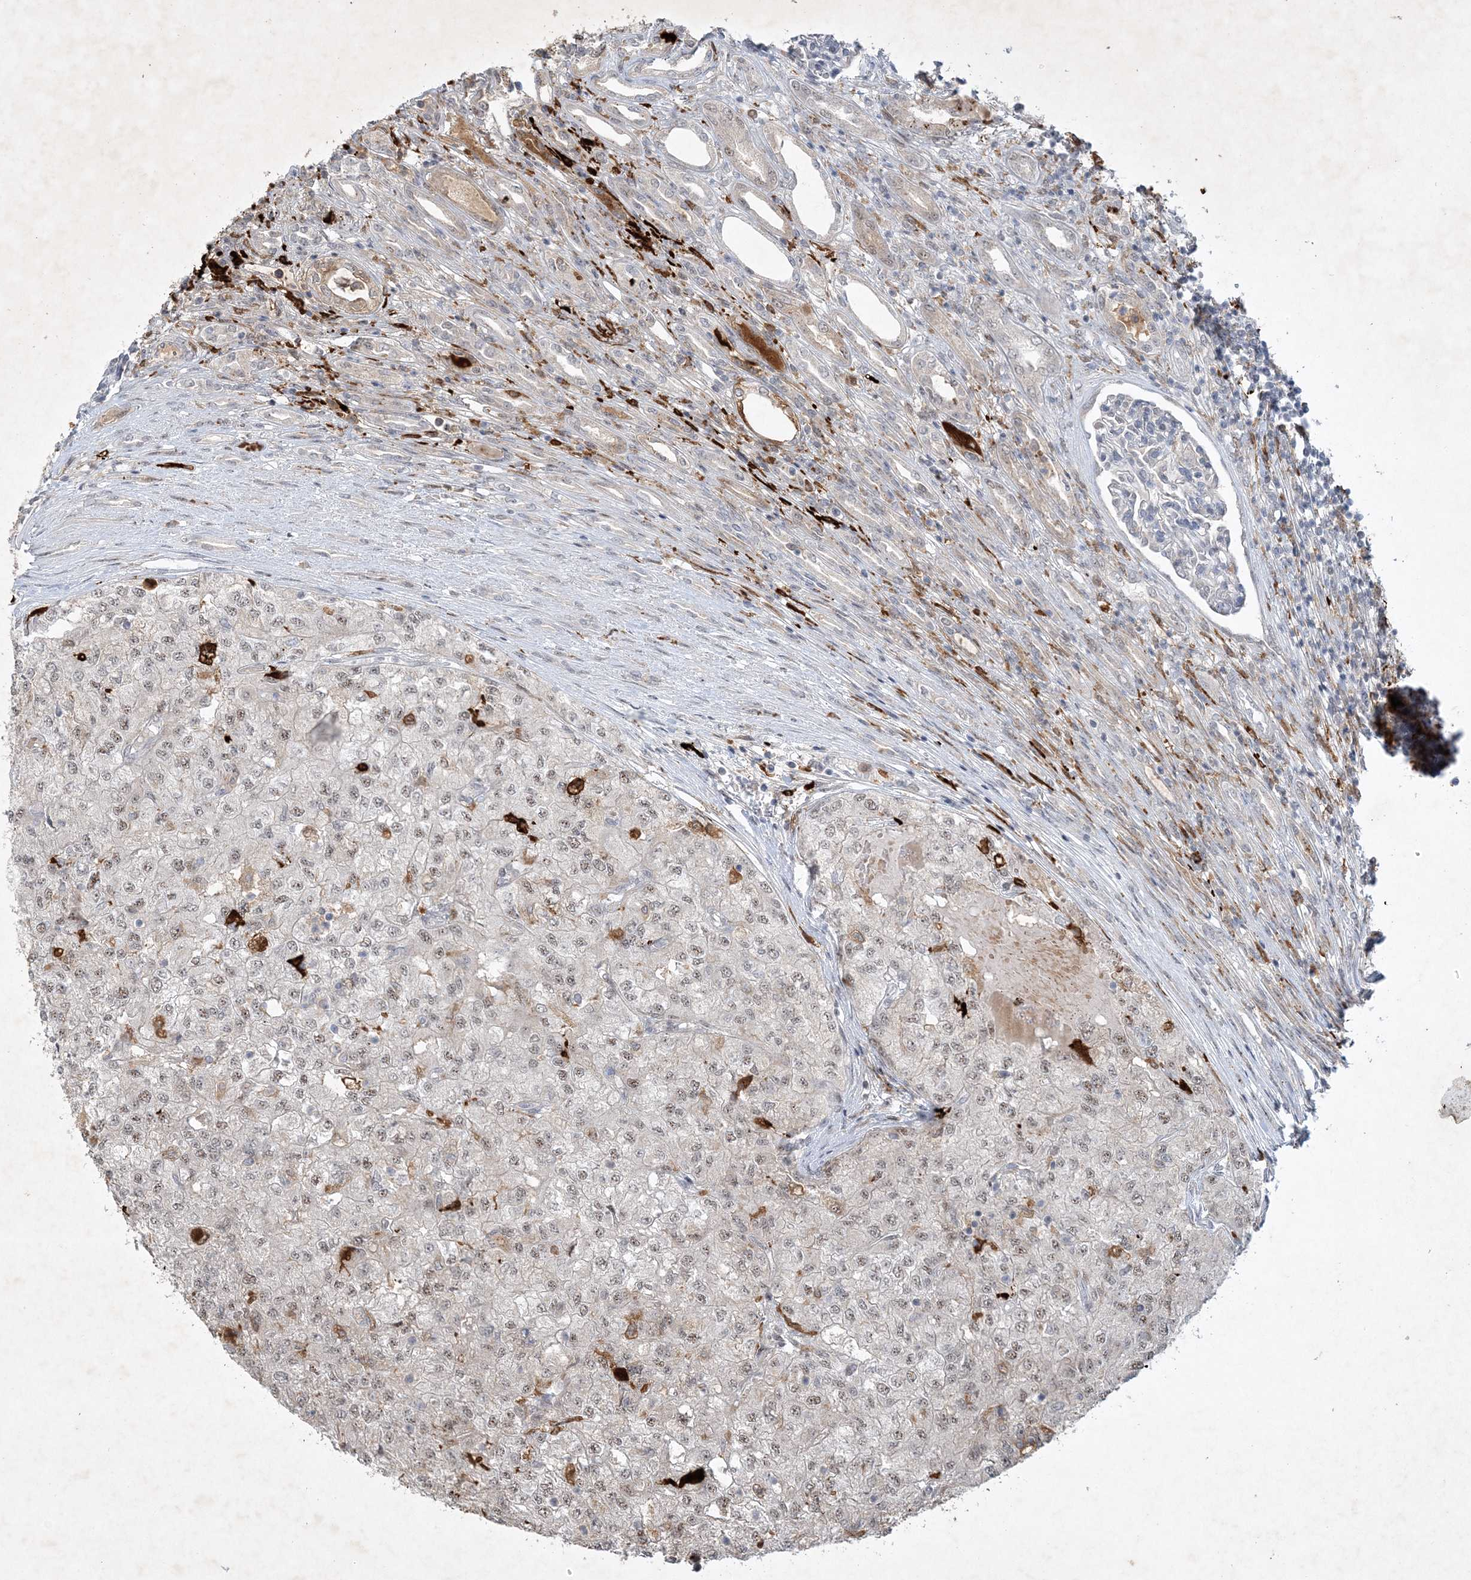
{"staining": {"intensity": "weak", "quantity": ">75%", "location": "nuclear"}, "tissue": "renal cancer", "cell_type": "Tumor cells", "image_type": "cancer", "snomed": [{"axis": "morphology", "description": "Adenocarcinoma, NOS"}, {"axis": "topography", "description": "Kidney"}], "caption": "Renal cancer (adenocarcinoma) was stained to show a protein in brown. There is low levels of weak nuclear staining in approximately >75% of tumor cells.", "gene": "THG1L", "patient": {"sex": "female", "age": 54}}